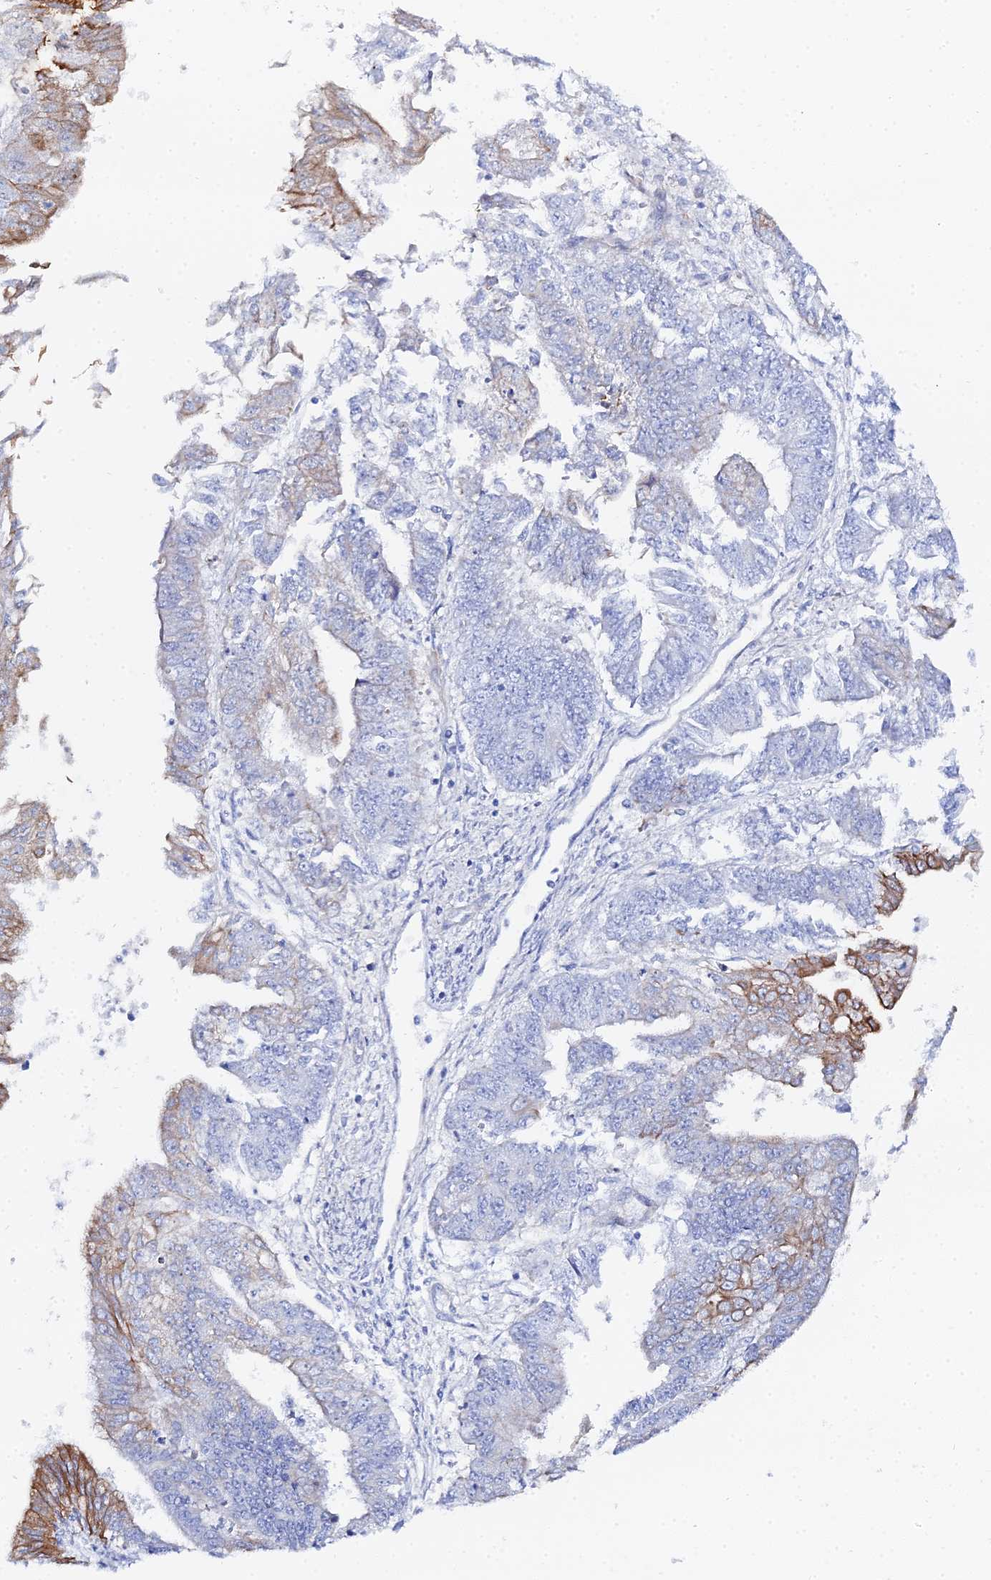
{"staining": {"intensity": "moderate", "quantity": "25%-75%", "location": "cytoplasmic/membranous"}, "tissue": "endometrial cancer", "cell_type": "Tumor cells", "image_type": "cancer", "snomed": [{"axis": "morphology", "description": "Adenocarcinoma, NOS"}, {"axis": "topography", "description": "Endometrium"}], "caption": "Endometrial cancer (adenocarcinoma) tissue displays moderate cytoplasmic/membranous staining in approximately 25%-75% of tumor cells", "gene": "DHX34", "patient": {"sex": "female", "age": 73}}